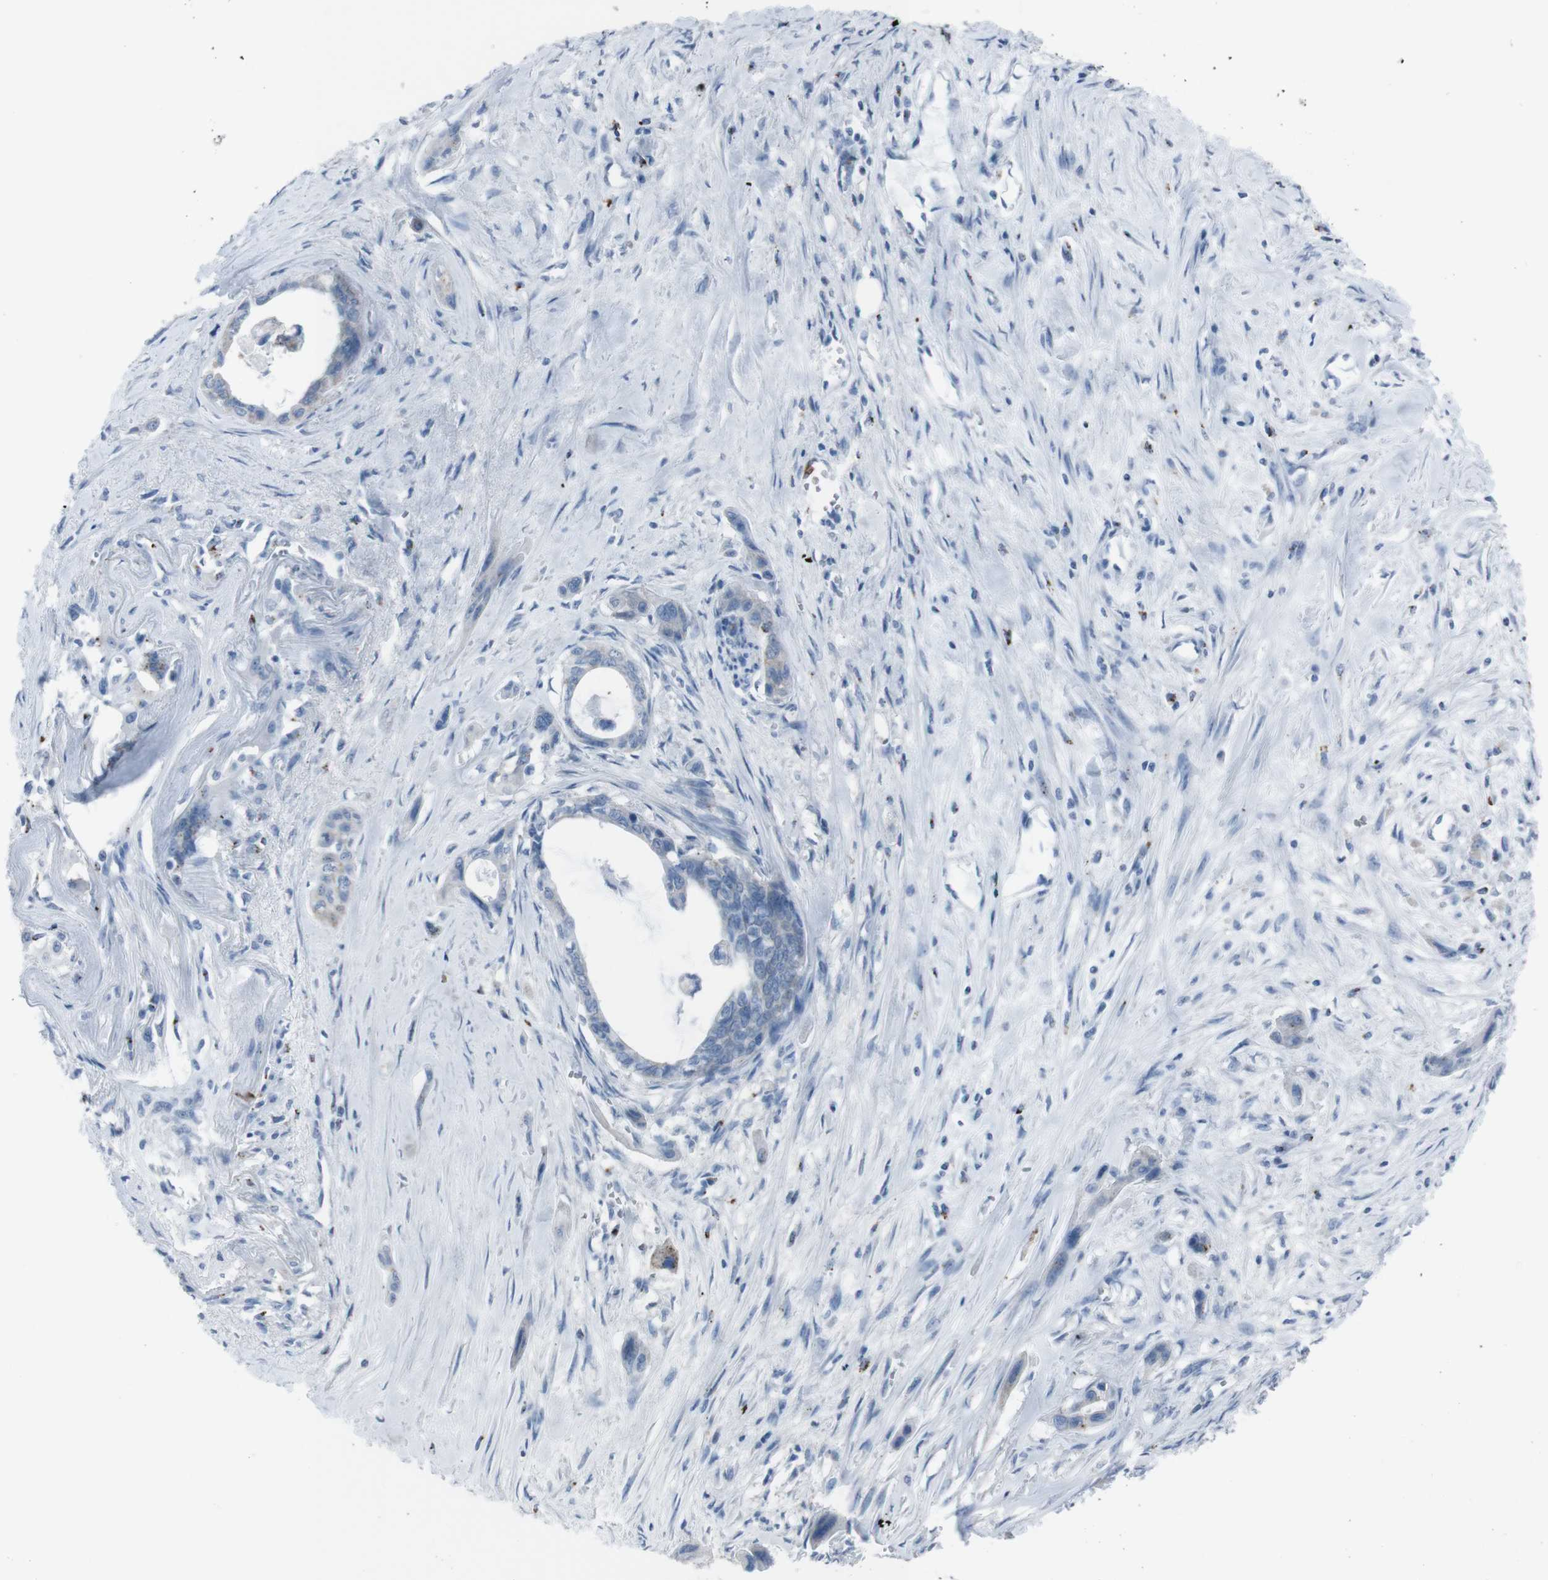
{"staining": {"intensity": "negative", "quantity": "none", "location": "none"}, "tissue": "pancreatic cancer", "cell_type": "Tumor cells", "image_type": "cancer", "snomed": [{"axis": "morphology", "description": "Adenocarcinoma, NOS"}, {"axis": "topography", "description": "Pancreas"}], "caption": "IHC photomicrograph of pancreatic cancer (adenocarcinoma) stained for a protein (brown), which exhibits no staining in tumor cells.", "gene": "ST6GAL1", "patient": {"sex": "male", "age": 73}}